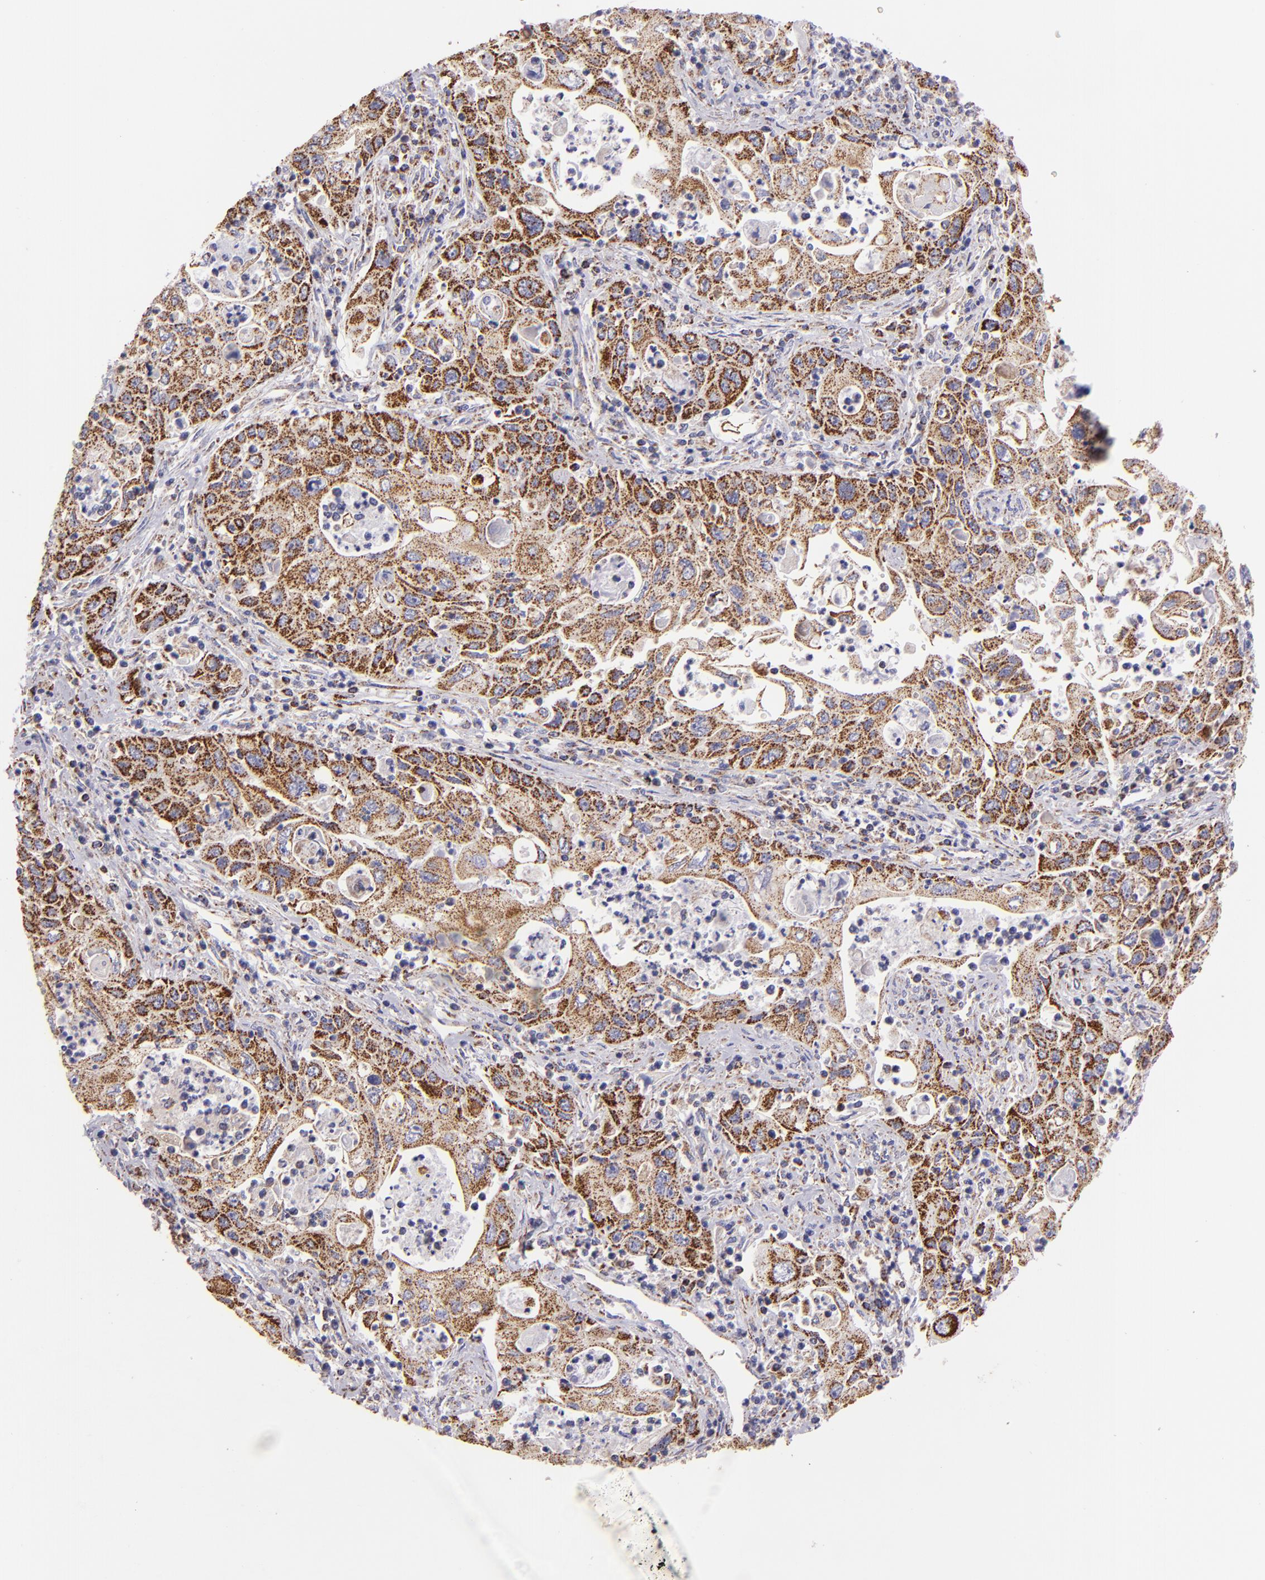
{"staining": {"intensity": "moderate", "quantity": ">75%", "location": "cytoplasmic/membranous"}, "tissue": "pancreatic cancer", "cell_type": "Tumor cells", "image_type": "cancer", "snomed": [{"axis": "morphology", "description": "Adenocarcinoma, NOS"}, {"axis": "topography", "description": "Pancreas"}], "caption": "A micrograph of pancreatic cancer (adenocarcinoma) stained for a protein exhibits moderate cytoplasmic/membranous brown staining in tumor cells.", "gene": "HSPD1", "patient": {"sex": "male", "age": 70}}